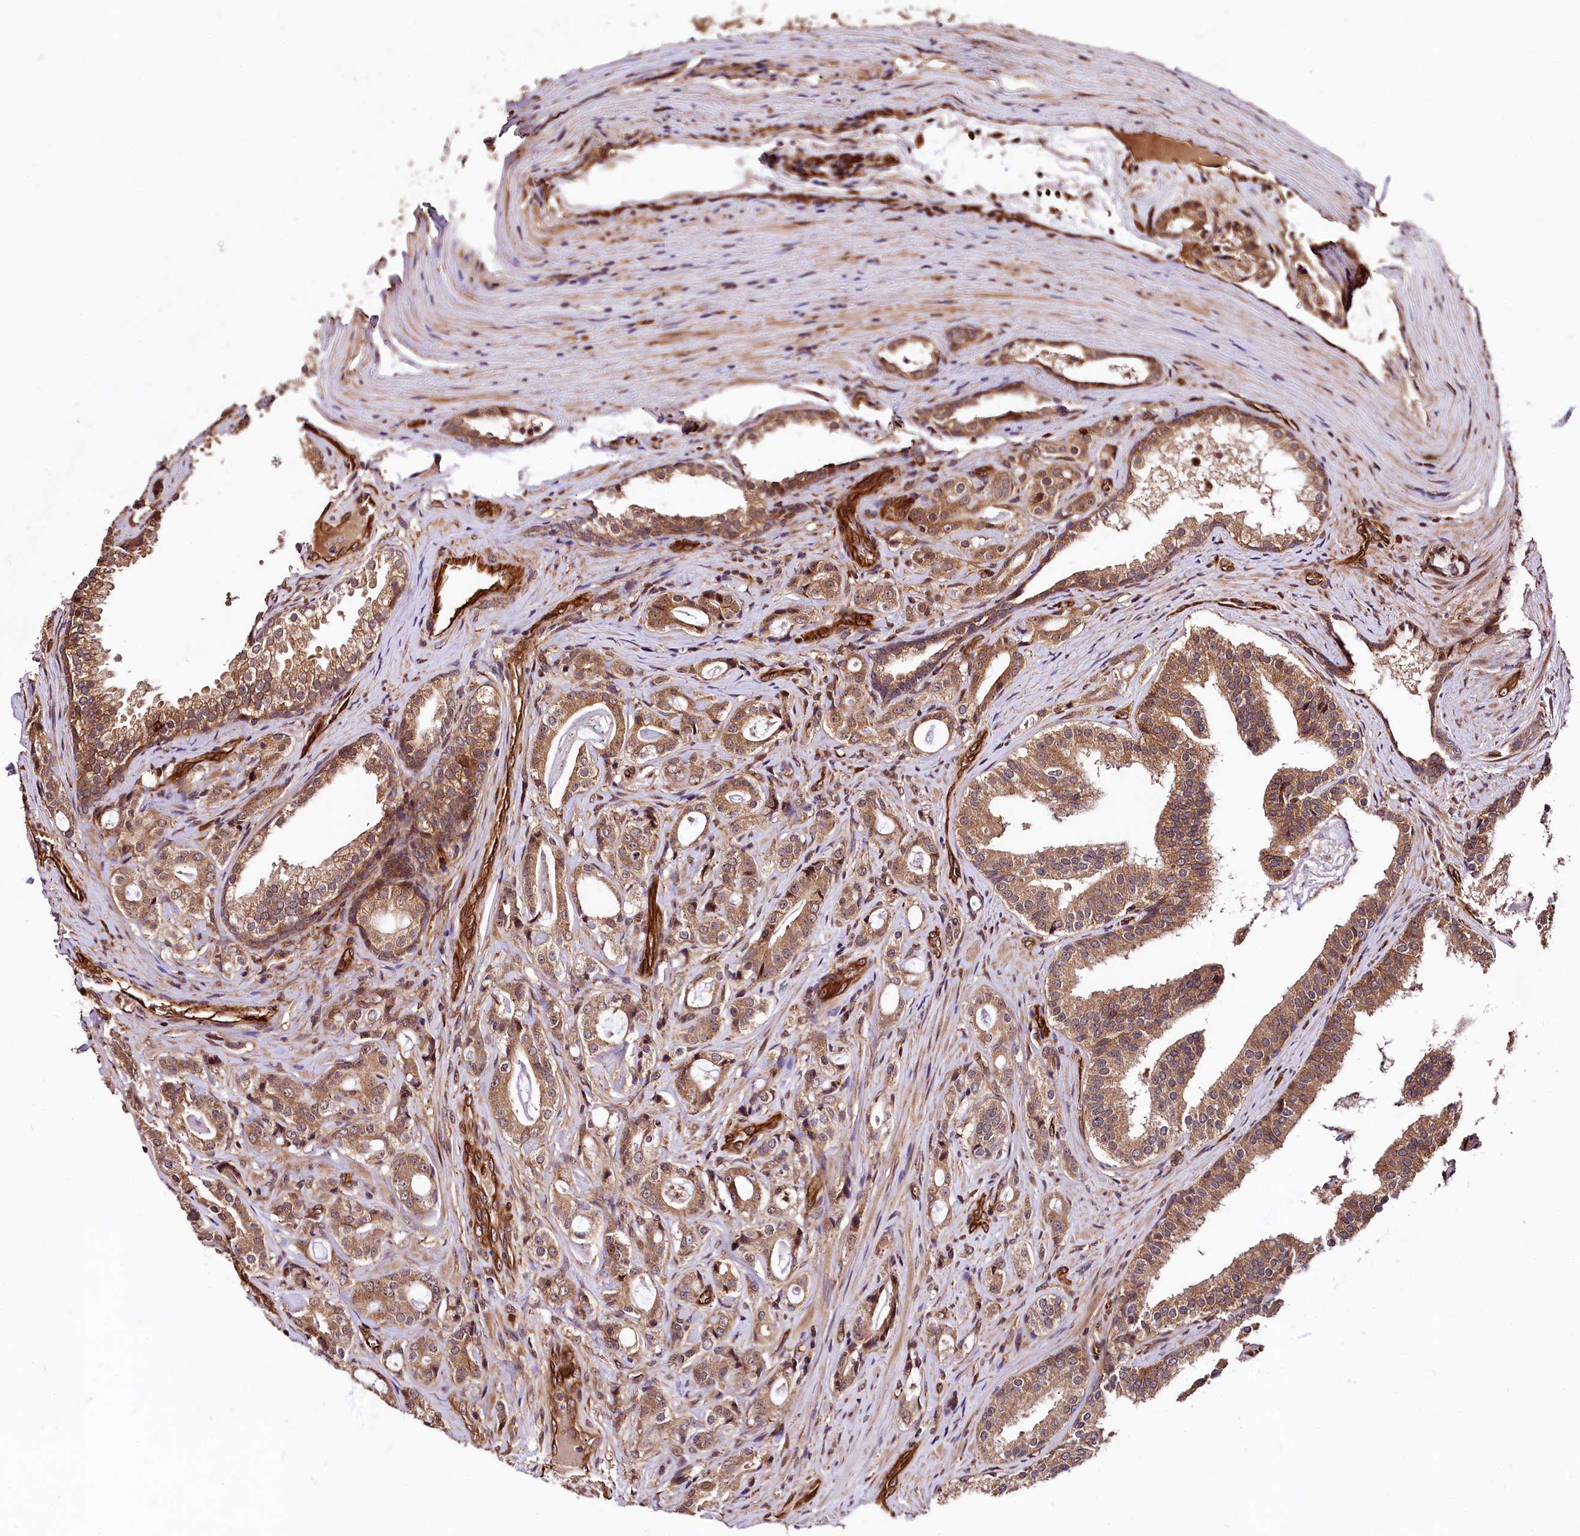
{"staining": {"intensity": "moderate", "quantity": ">75%", "location": "cytoplasmic/membranous"}, "tissue": "prostate cancer", "cell_type": "Tumor cells", "image_type": "cancer", "snomed": [{"axis": "morphology", "description": "Adenocarcinoma, High grade"}, {"axis": "topography", "description": "Prostate"}], "caption": "Protein expression analysis of human prostate adenocarcinoma (high-grade) reveals moderate cytoplasmic/membranous staining in about >75% of tumor cells.", "gene": "TBCEL", "patient": {"sex": "male", "age": 63}}